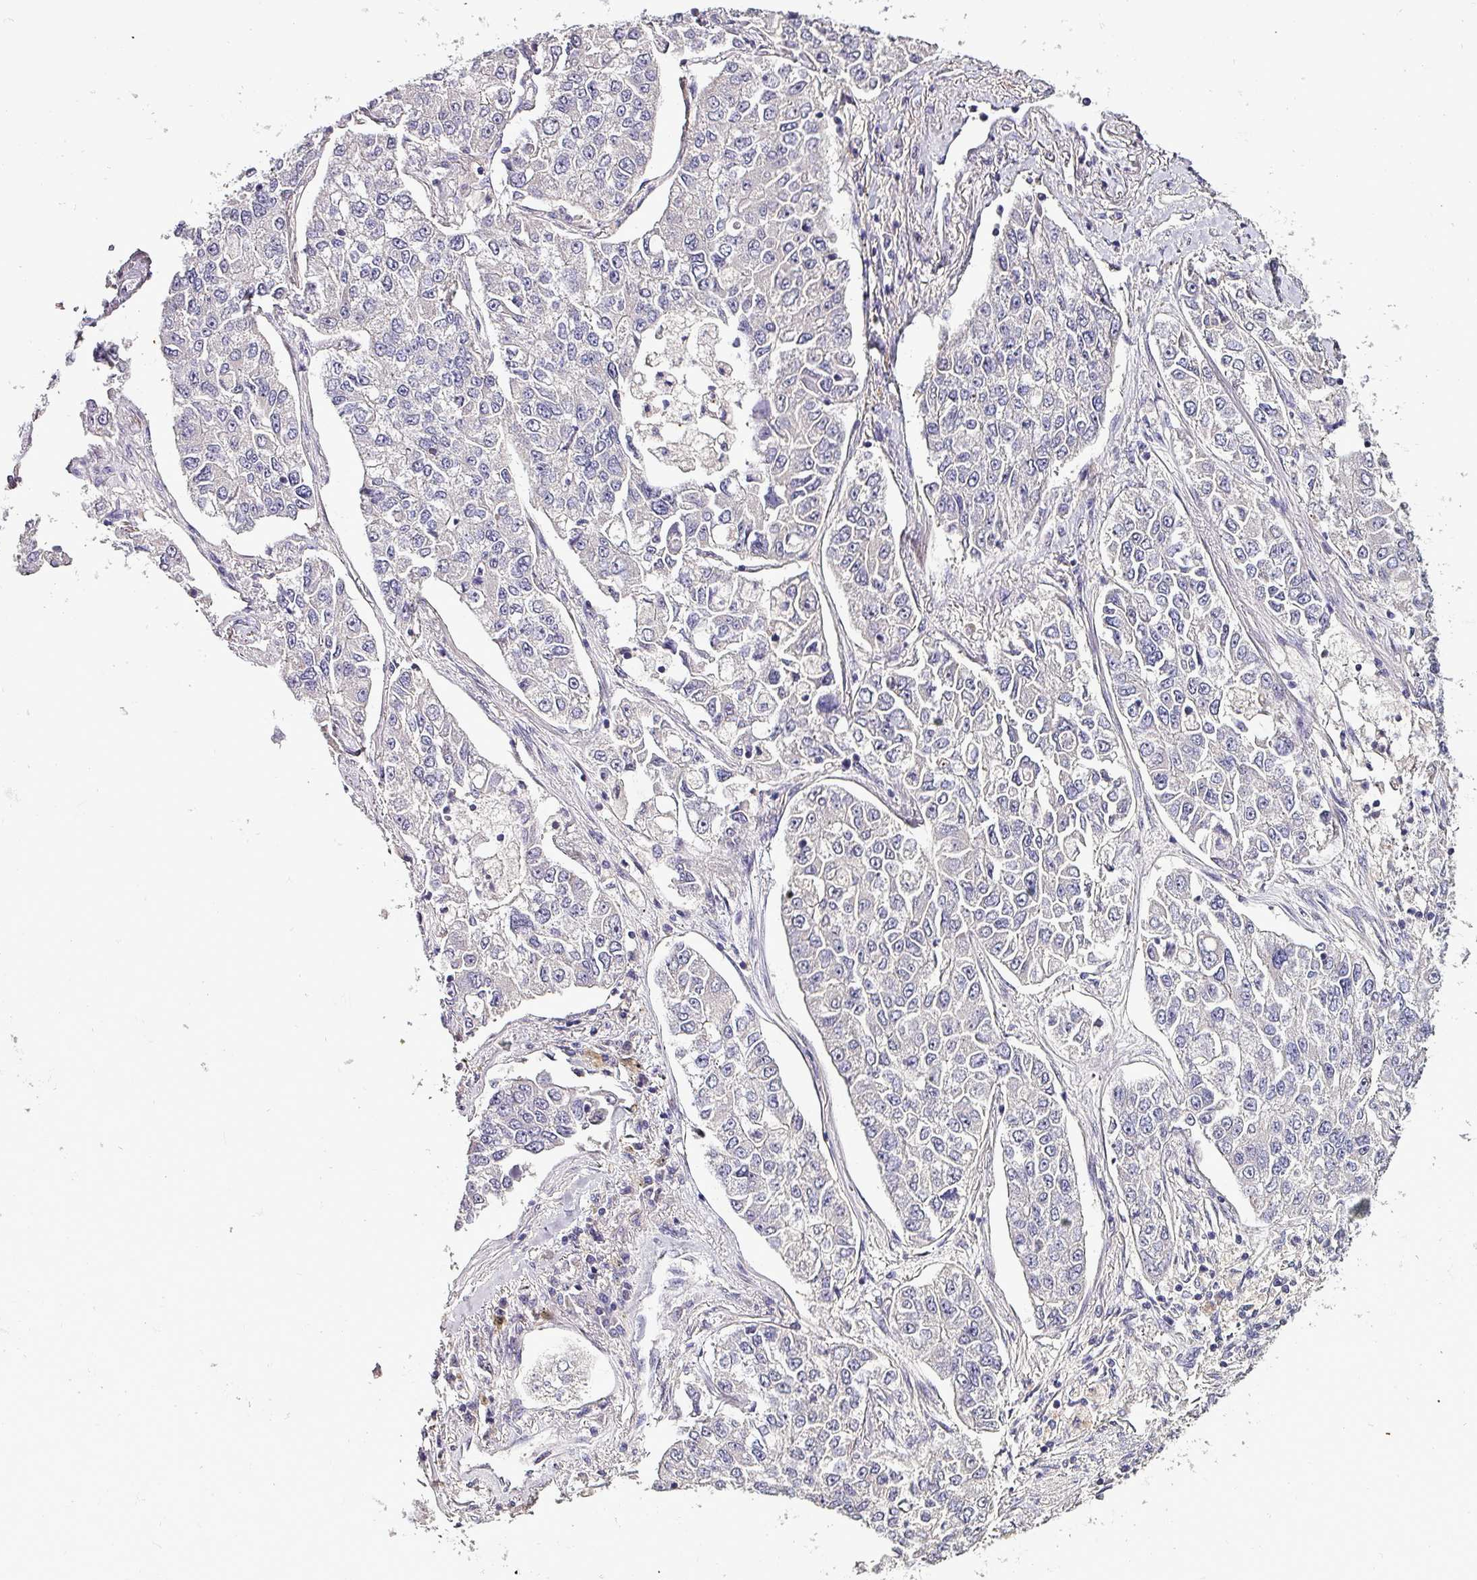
{"staining": {"intensity": "negative", "quantity": "none", "location": "none"}, "tissue": "lung cancer", "cell_type": "Tumor cells", "image_type": "cancer", "snomed": [{"axis": "morphology", "description": "Adenocarcinoma, NOS"}, {"axis": "topography", "description": "Lung"}], "caption": "IHC image of lung adenocarcinoma stained for a protein (brown), which shows no positivity in tumor cells. (DAB (3,3'-diaminobenzidine) immunohistochemistry (IHC), high magnification).", "gene": "GRAPL", "patient": {"sex": "male", "age": 49}}